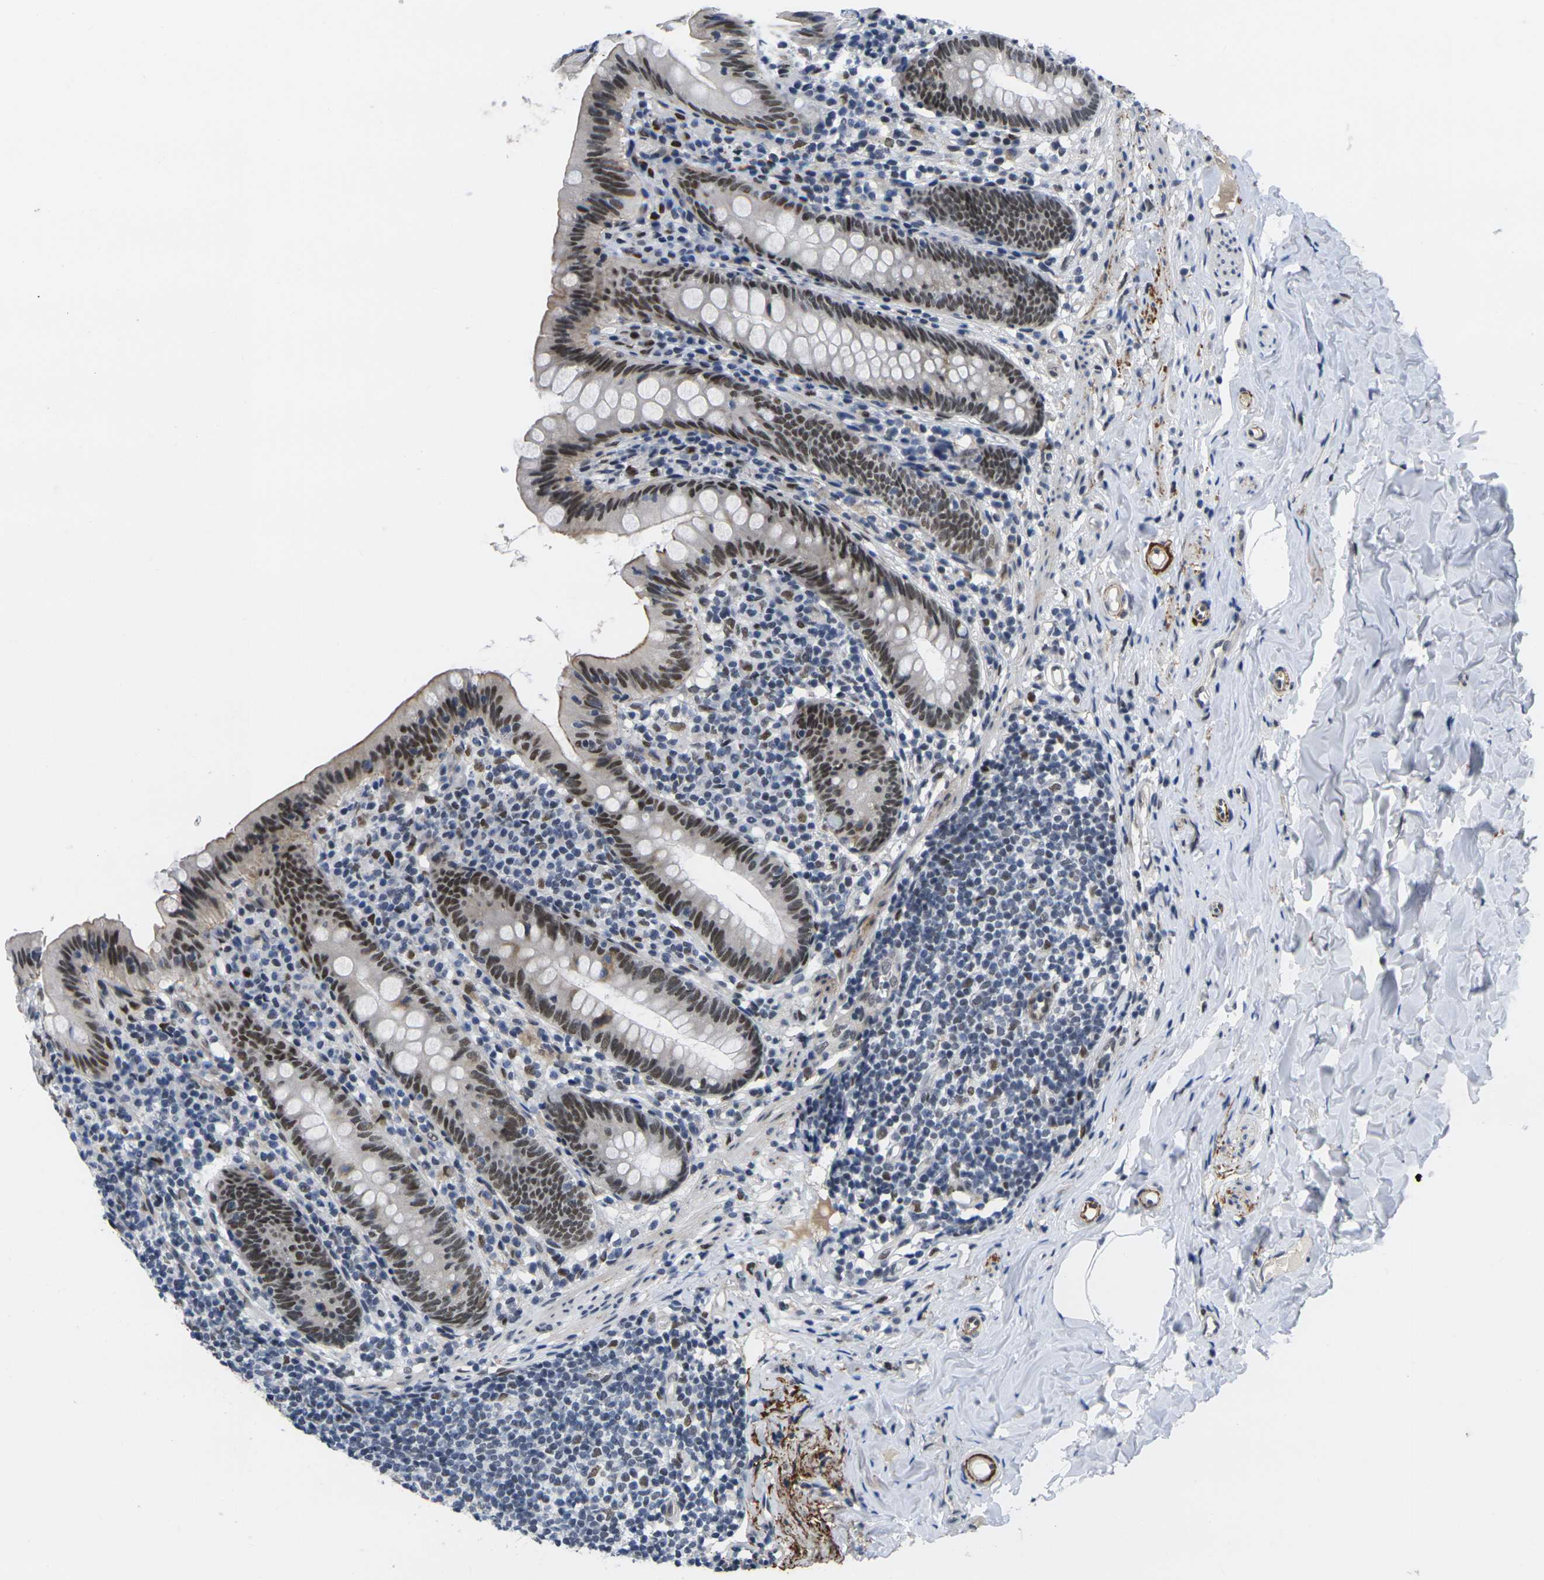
{"staining": {"intensity": "moderate", "quantity": ">75%", "location": "cytoplasmic/membranous,nuclear"}, "tissue": "appendix", "cell_type": "Glandular cells", "image_type": "normal", "snomed": [{"axis": "morphology", "description": "Normal tissue, NOS"}, {"axis": "topography", "description": "Appendix"}], "caption": "Immunohistochemical staining of benign human appendix exhibits moderate cytoplasmic/membranous,nuclear protein staining in about >75% of glandular cells.", "gene": "RBM7", "patient": {"sex": "male", "age": 52}}